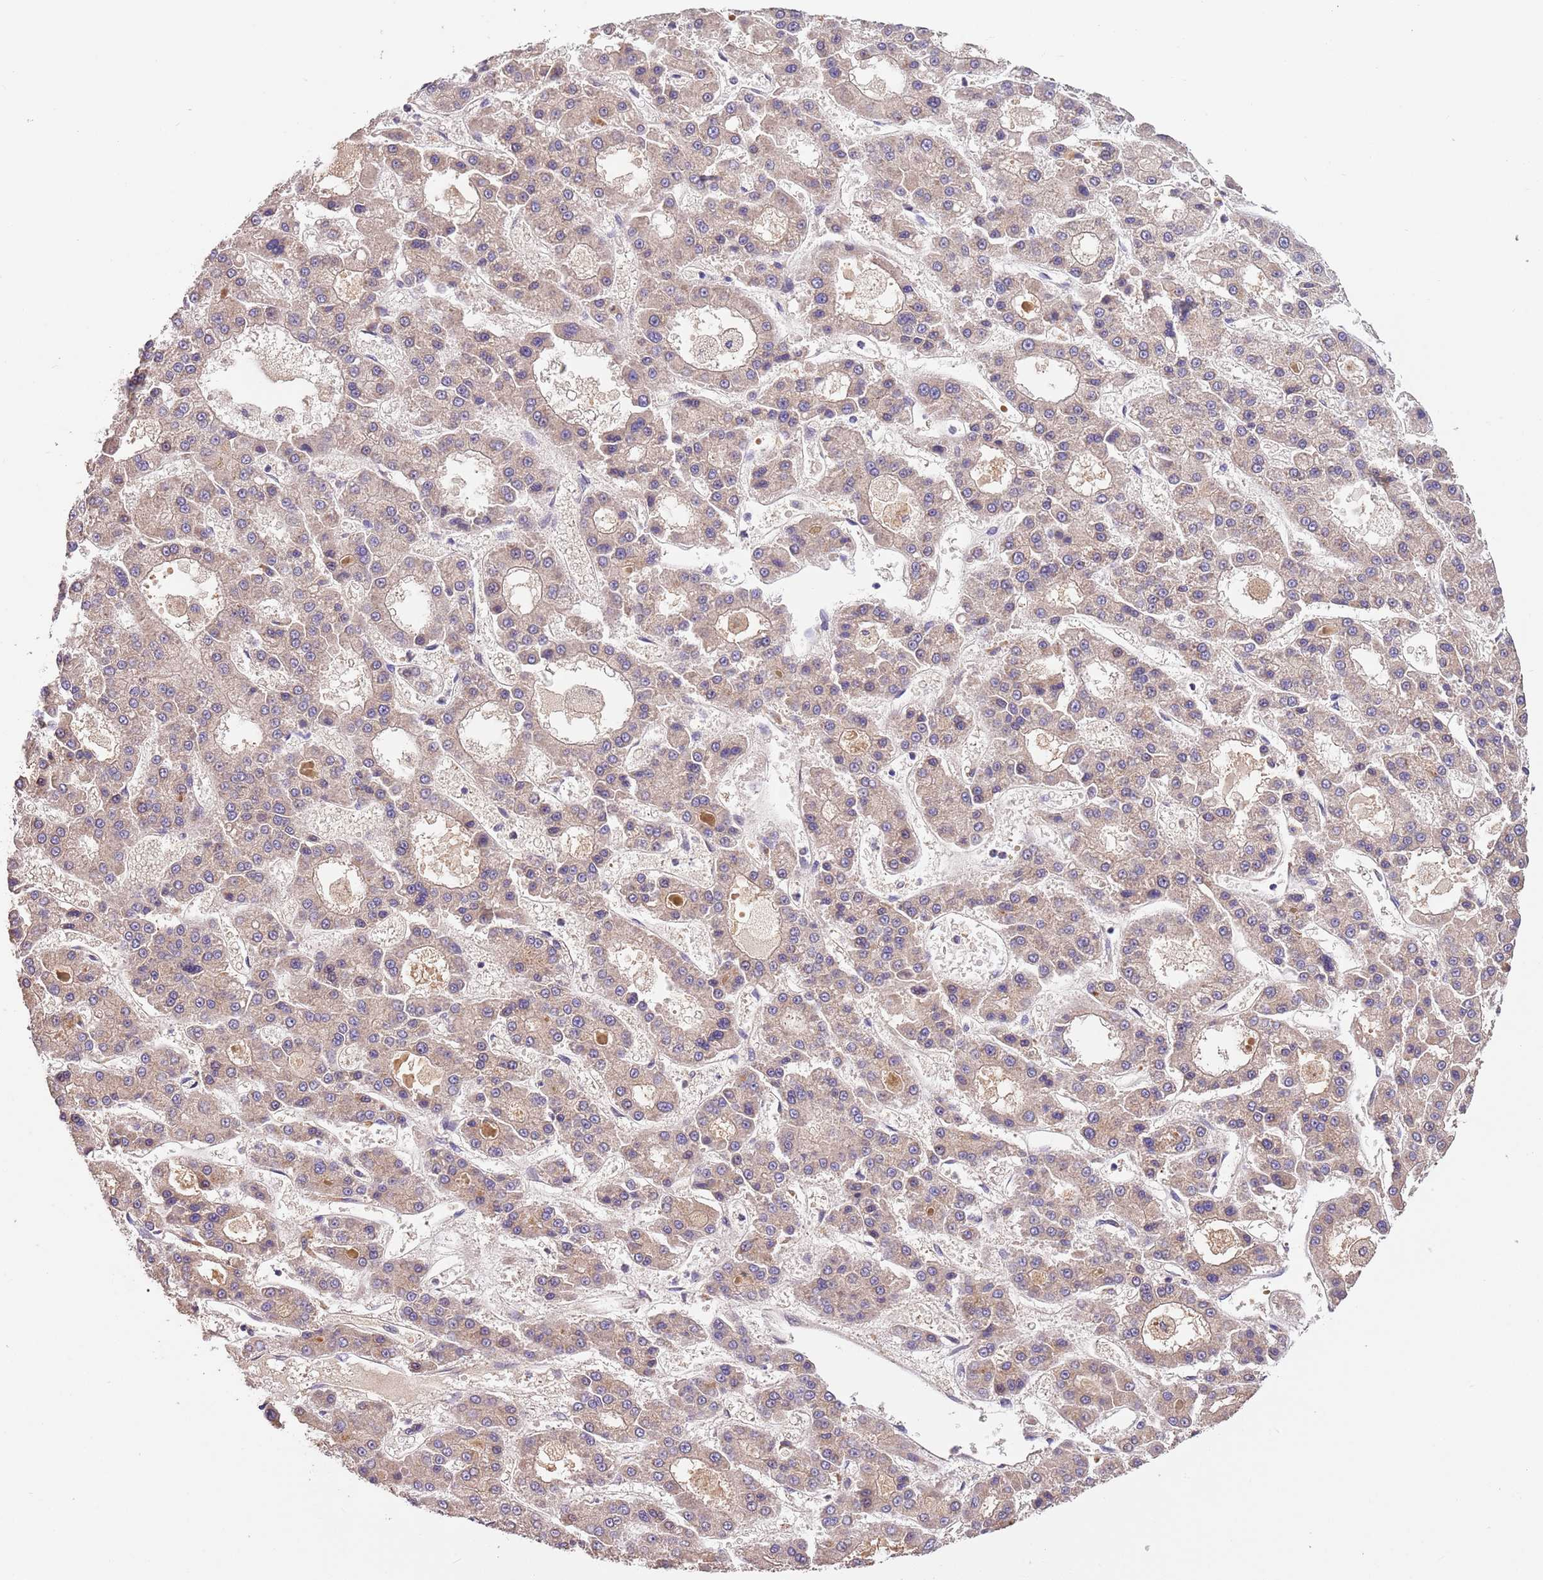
{"staining": {"intensity": "weak", "quantity": "25%-75%", "location": "cytoplasmic/membranous"}, "tissue": "liver cancer", "cell_type": "Tumor cells", "image_type": "cancer", "snomed": [{"axis": "morphology", "description": "Carcinoma, Hepatocellular, NOS"}, {"axis": "topography", "description": "Liver"}], "caption": "Protein expression analysis of human hepatocellular carcinoma (liver) reveals weak cytoplasmic/membranous staining in approximately 25%-75% of tumor cells.", "gene": "FAM89B", "patient": {"sex": "male", "age": 70}}